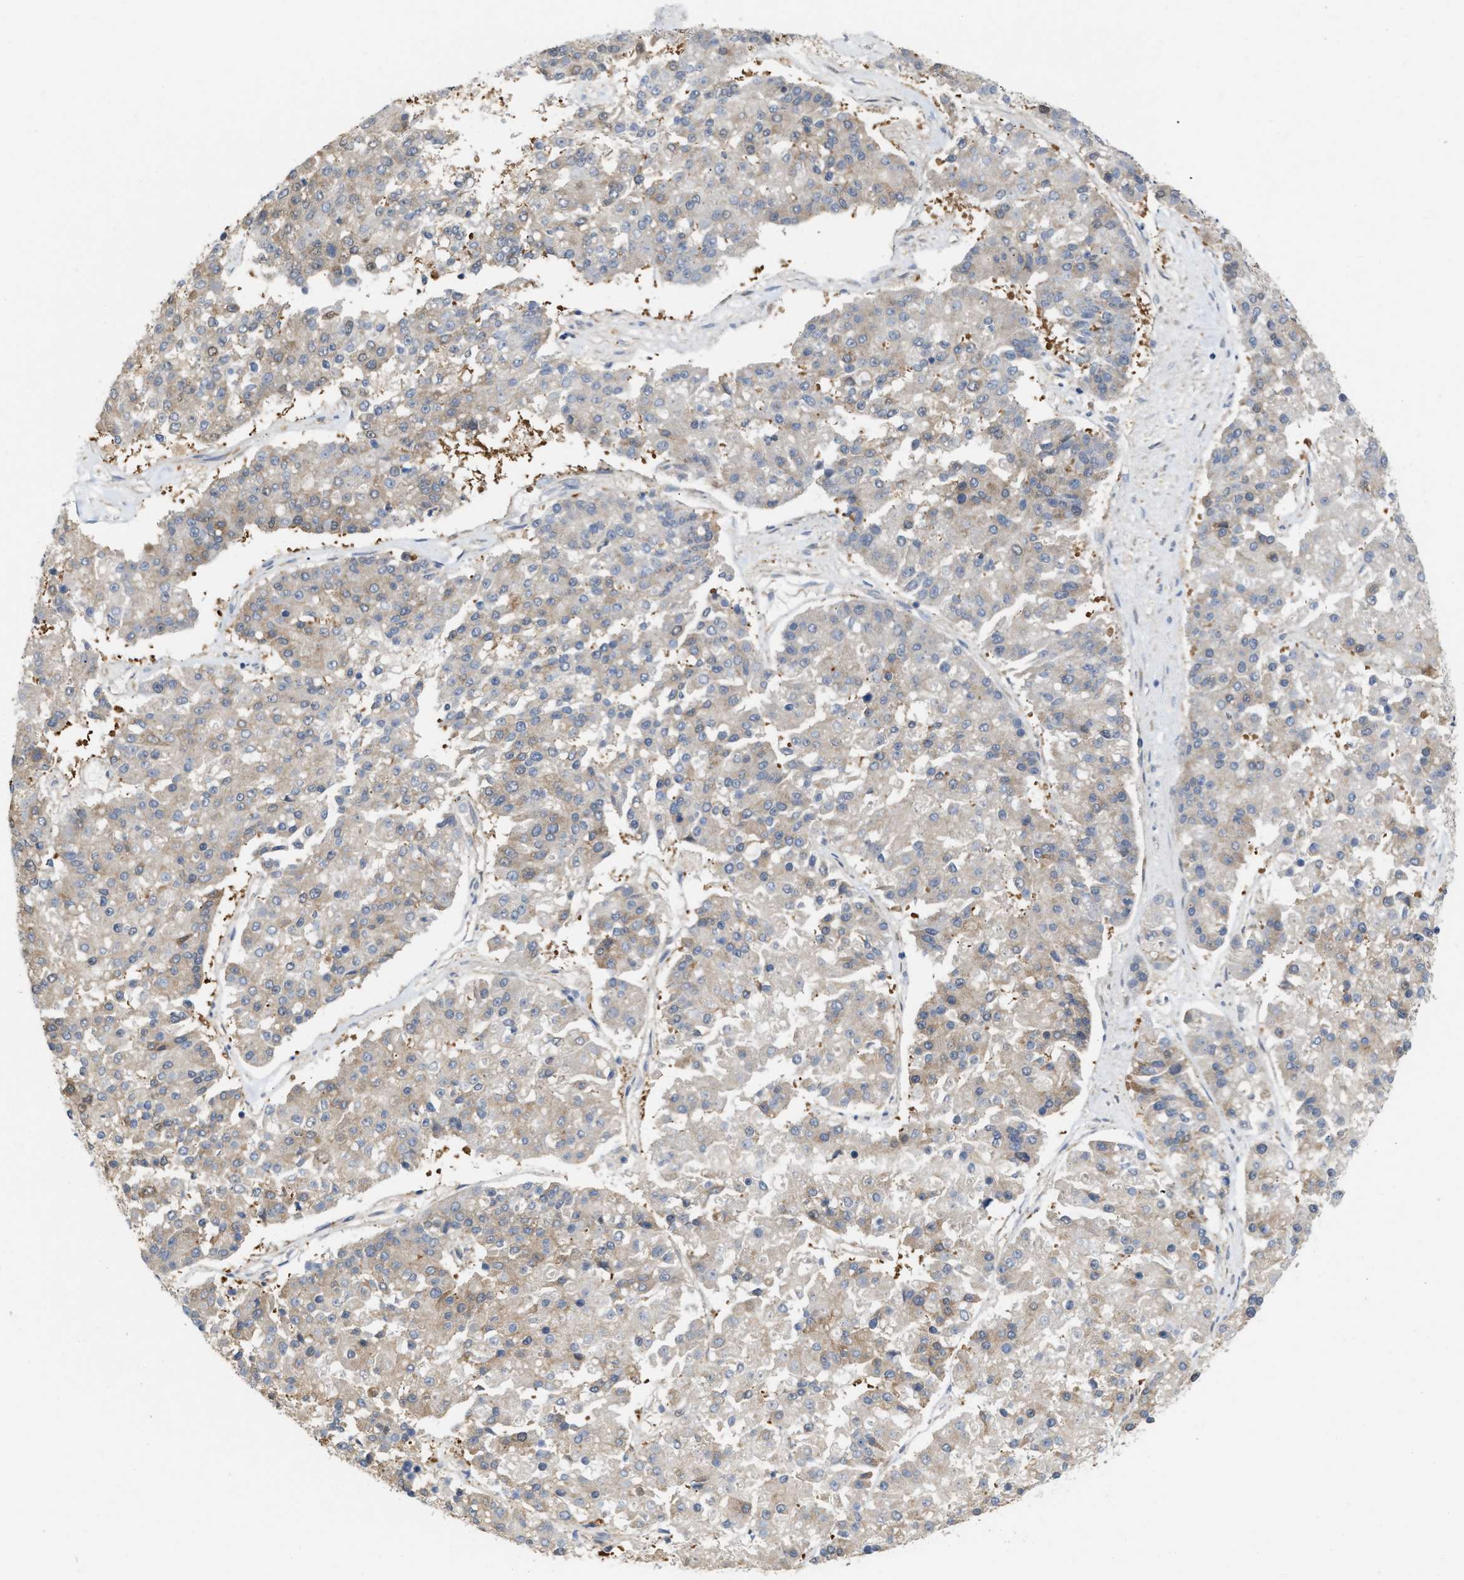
{"staining": {"intensity": "moderate", "quantity": ">75%", "location": "cytoplasmic/membranous"}, "tissue": "pancreatic cancer", "cell_type": "Tumor cells", "image_type": "cancer", "snomed": [{"axis": "morphology", "description": "Adenocarcinoma, NOS"}, {"axis": "topography", "description": "Pancreas"}], "caption": "High-magnification brightfield microscopy of pancreatic cancer (adenocarcinoma) stained with DAB (brown) and counterstained with hematoxylin (blue). tumor cells exhibit moderate cytoplasmic/membranous expression is identified in approximately>75% of cells. (DAB (3,3'-diaminobenzidine) = brown stain, brightfield microscopy at high magnification).", "gene": "CSNK1A1", "patient": {"sex": "male", "age": 50}}